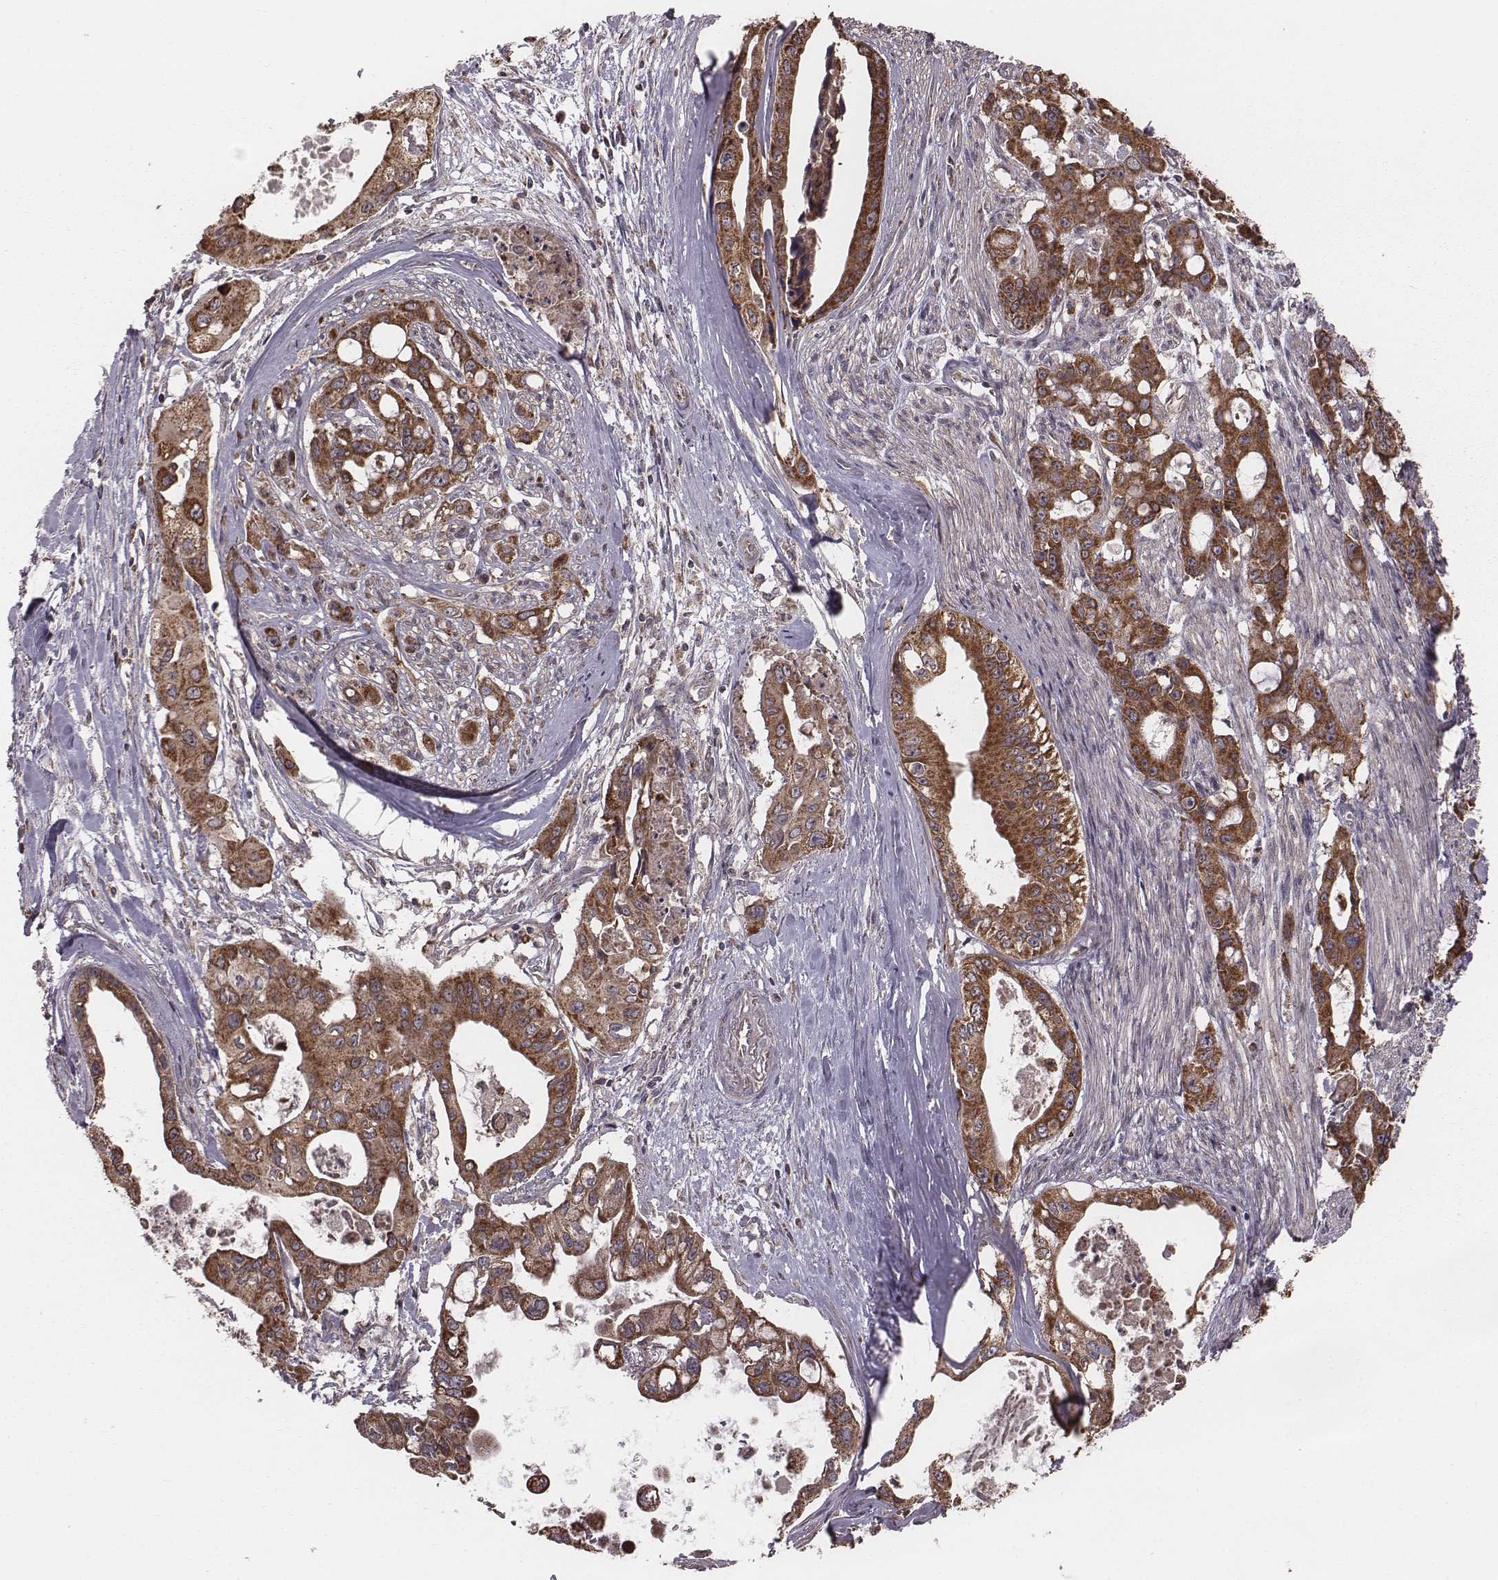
{"staining": {"intensity": "strong", "quantity": ">75%", "location": "cytoplasmic/membranous"}, "tissue": "pancreatic cancer", "cell_type": "Tumor cells", "image_type": "cancer", "snomed": [{"axis": "morphology", "description": "Adenocarcinoma, NOS"}, {"axis": "topography", "description": "Pancreas"}], "caption": "Protein expression analysis of human pancreatic adenocarcinoma reveals strong cytoplasmic/membranous expression in about >75% of tumor cells.", "gene": "PDCD2L", "patient": {"sex": "male", "age": 60}}